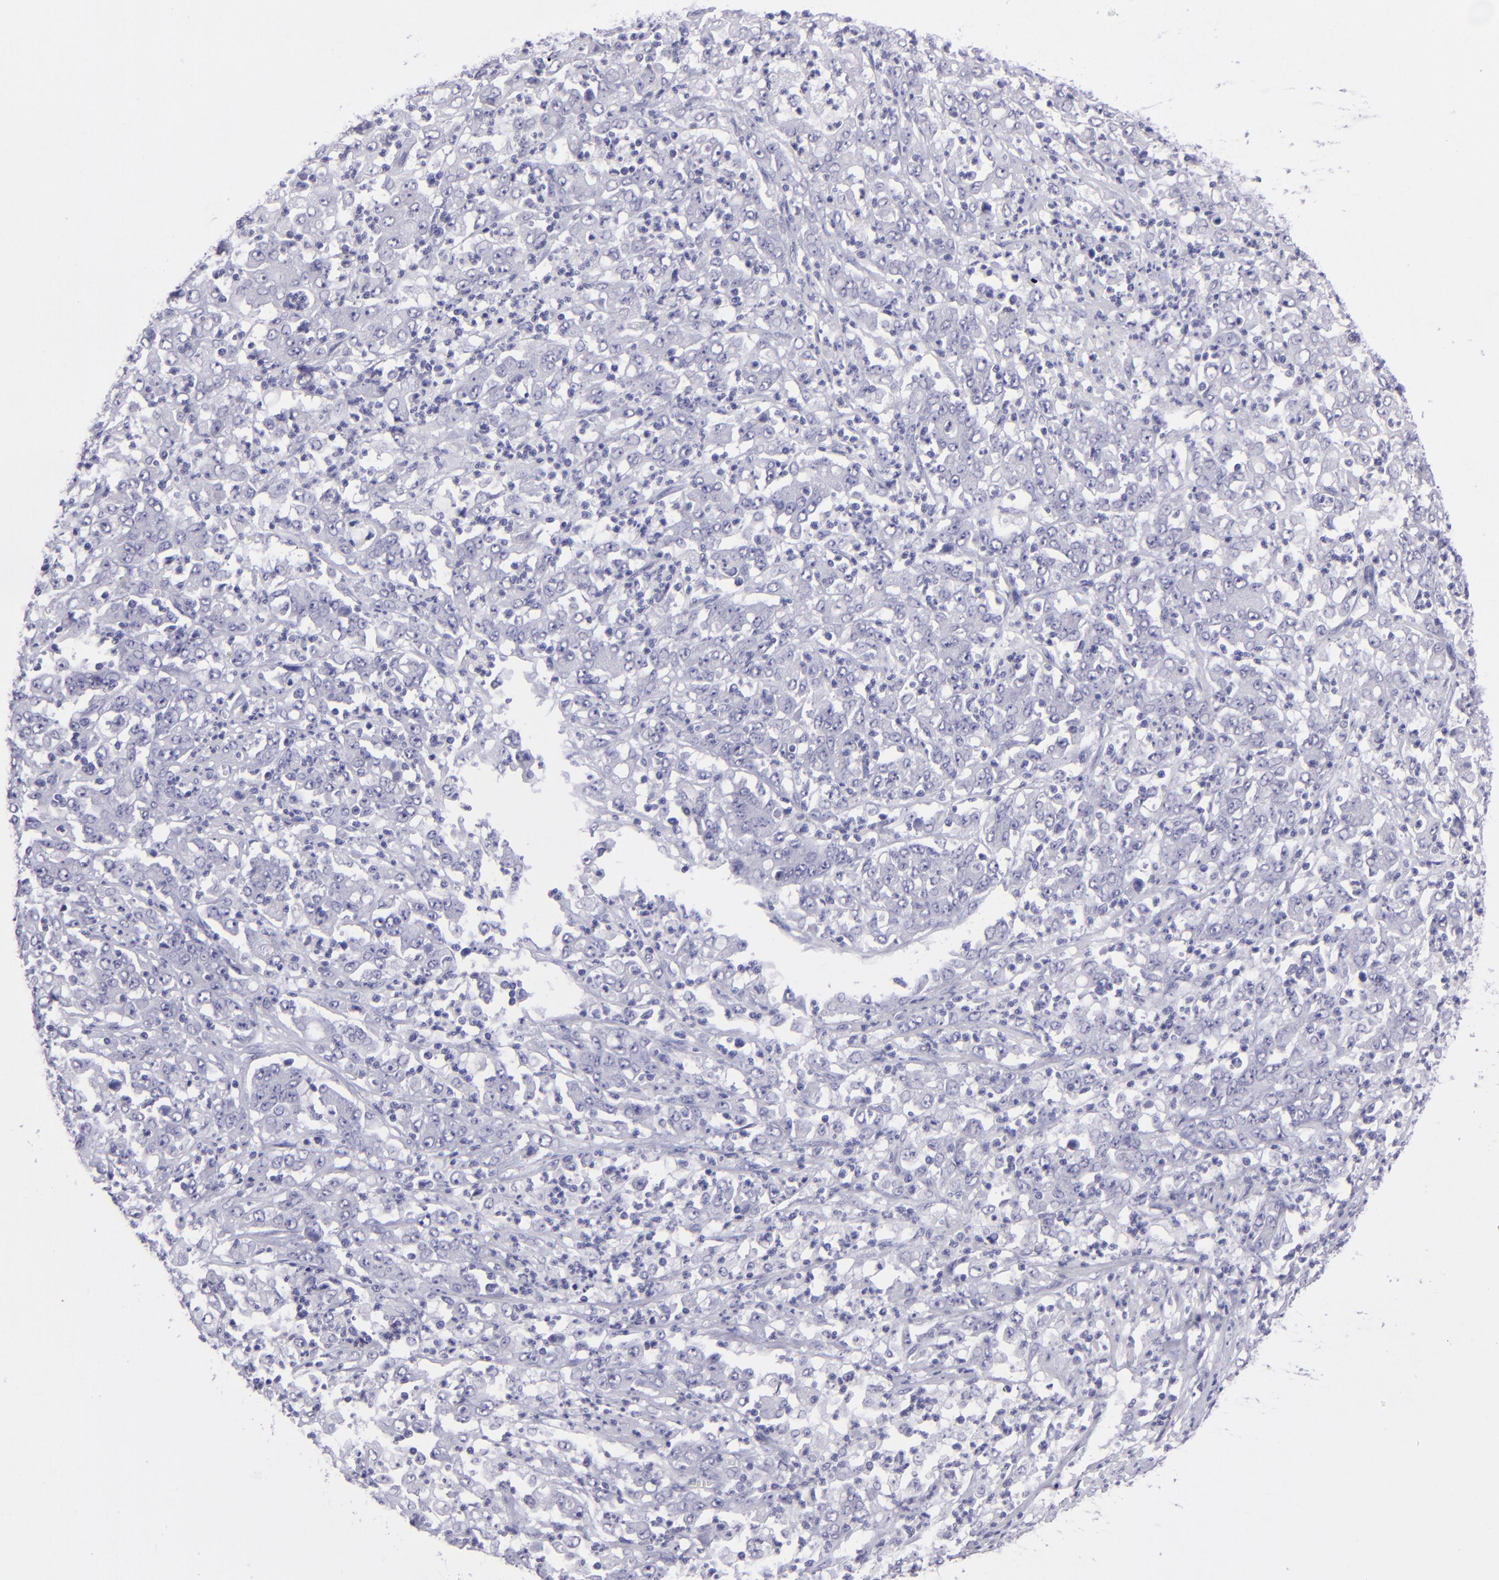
{"staining": {"intensity": "negative", "quantity": "none", "location": "none"}, "tissue": "stomach cancer", "cell_type": "Tumor cells", "image_type": "cancer", "snomed": [{"axis": "morphology", "description": "Adenocarcinoma, NOS"}, {"axis": "topography", "description": "Stomach, lower"}], "caption": "Immunohistochemical staining of stomach adenocarcinoma displays no significant expression in tumor cells.", "gene": "POU2F2", "patient": {"sex": "female", "age": 71}}